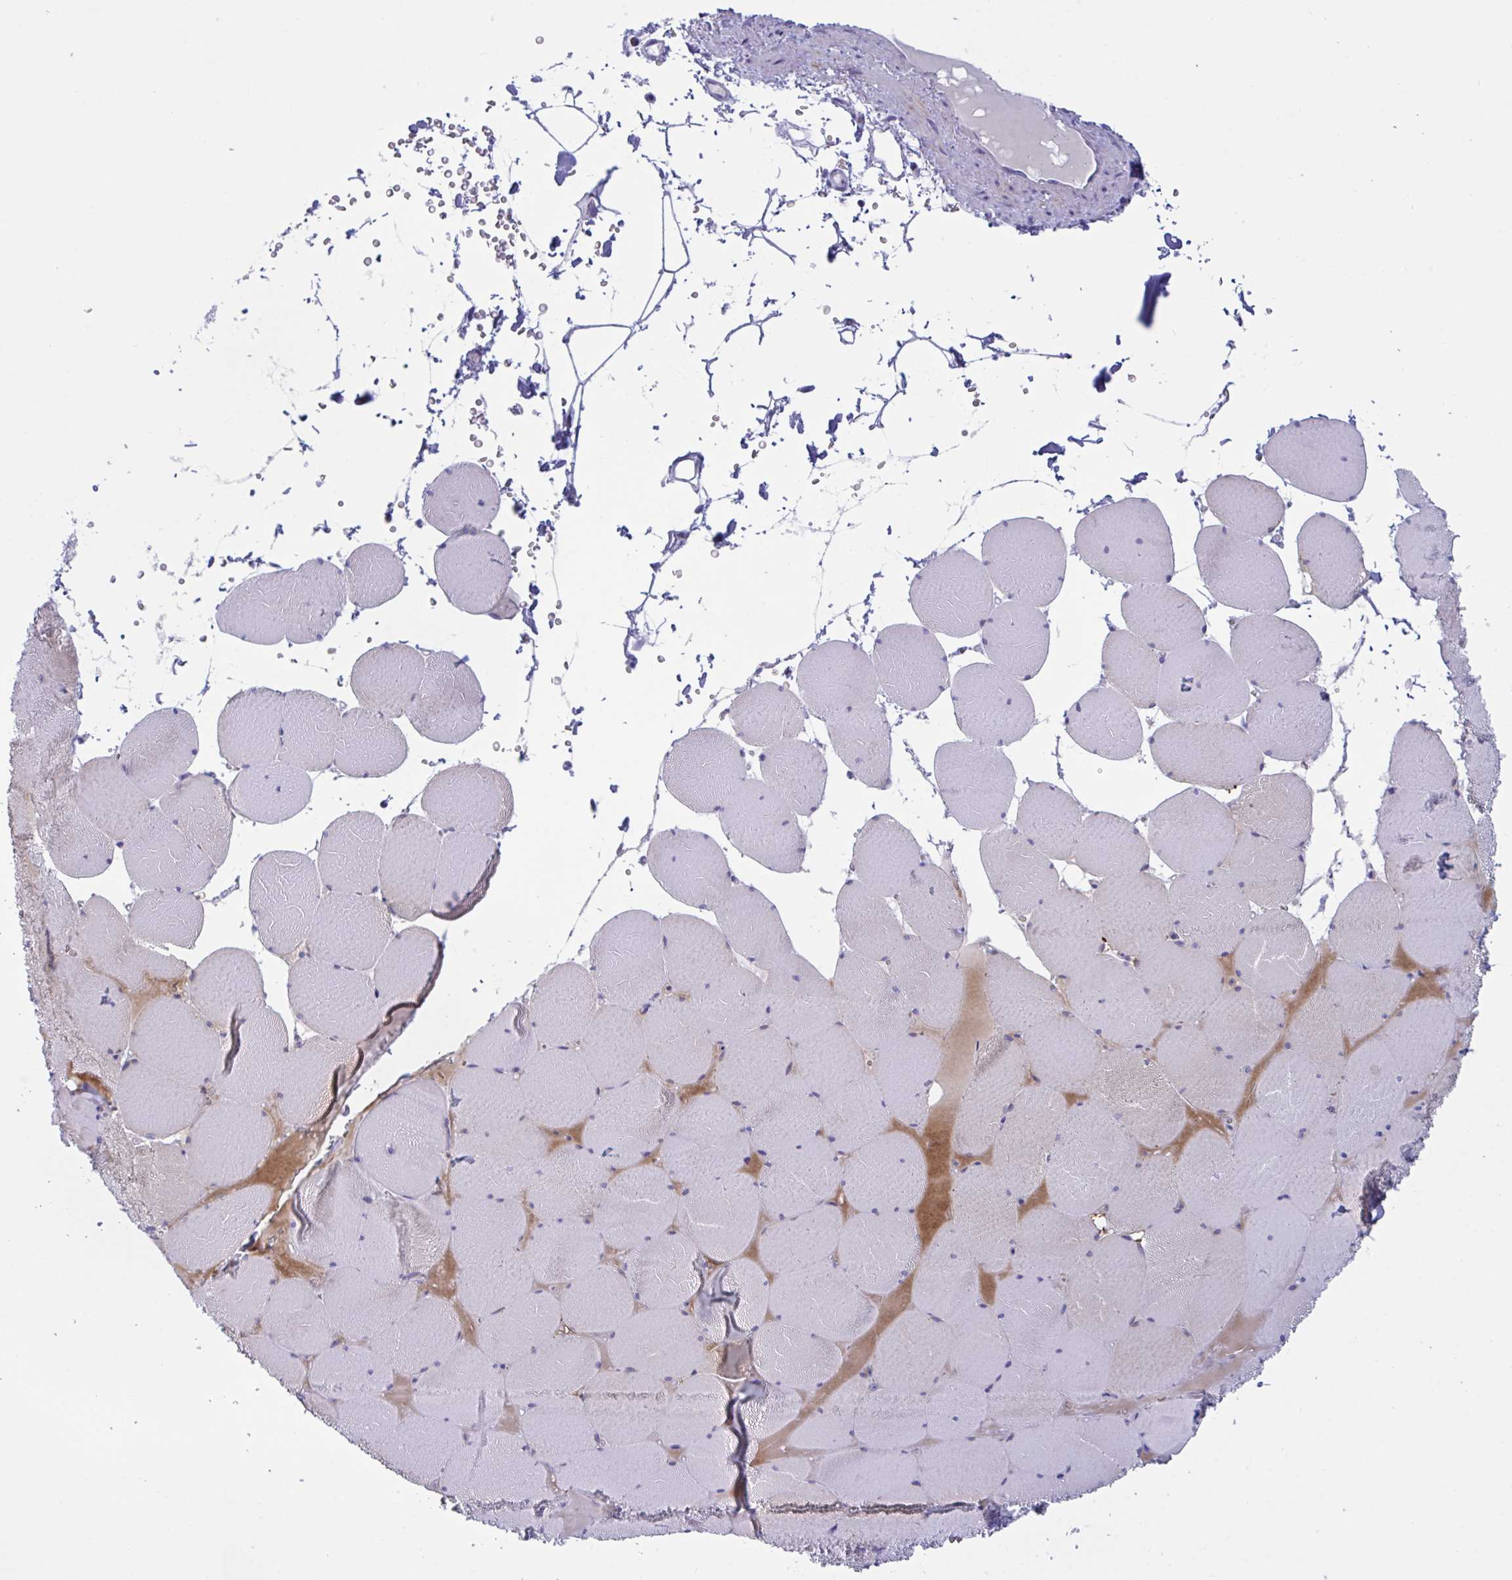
{"staining": {"intensity": "negative", "quantity": "none", "location": "none"}, "tissue": "skeletal muscle", "cell_type": "Myocytes", "image_type": "normal", "snomed": [{"axis": "morphology", "description": "Normal tissue, NOS"}, {"axis": "topography", "description": "Skeletal muscle"}, {"axis": "topography", "description": "Head-Neck"}], "caption": "Myocytes show no significant protein staining in normal skeletal muscle. (DAB immunohistochemistry (IHC) visualized using brightfield microscopy, high magnification).", "gene": "OXLD1", "patient": {"sex": "male", "age": 66}}